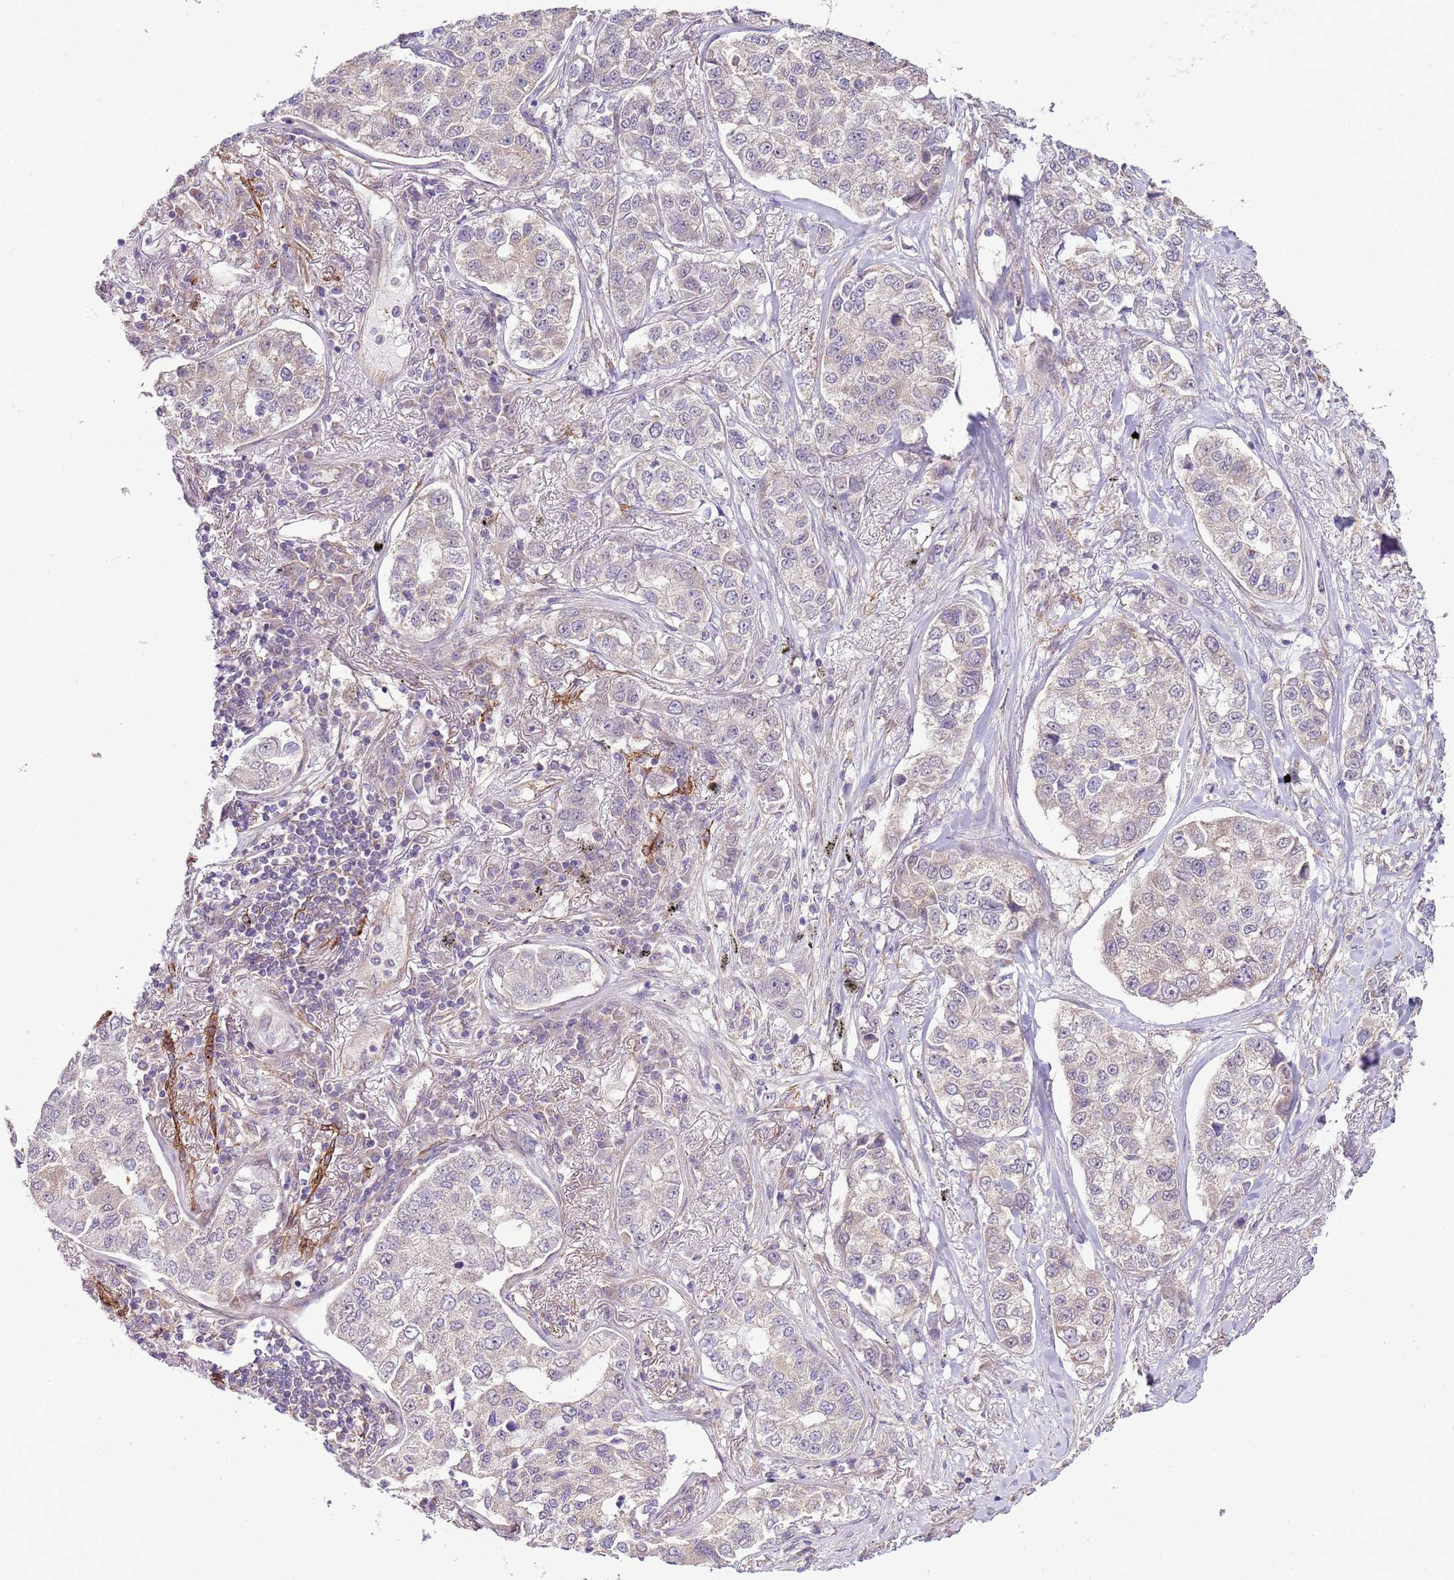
{"staining": {"intensity": "negative", "quantity": "none", "location": "none"}, "tissue": "lung cancer", "cell_type": "Tumor cells", "image_type": "cancer", "snomed": [{"axis": "morphology", "description": "Adenocarcinoma, NOS"}, {"axis": "topography", "description": "Lung"}], "caption": "Tumor cells are negative for protein expression in human adenocarcinoma (lung).", "gene": "SCARA3", "patient": {"sex": "male", "age": 49}}